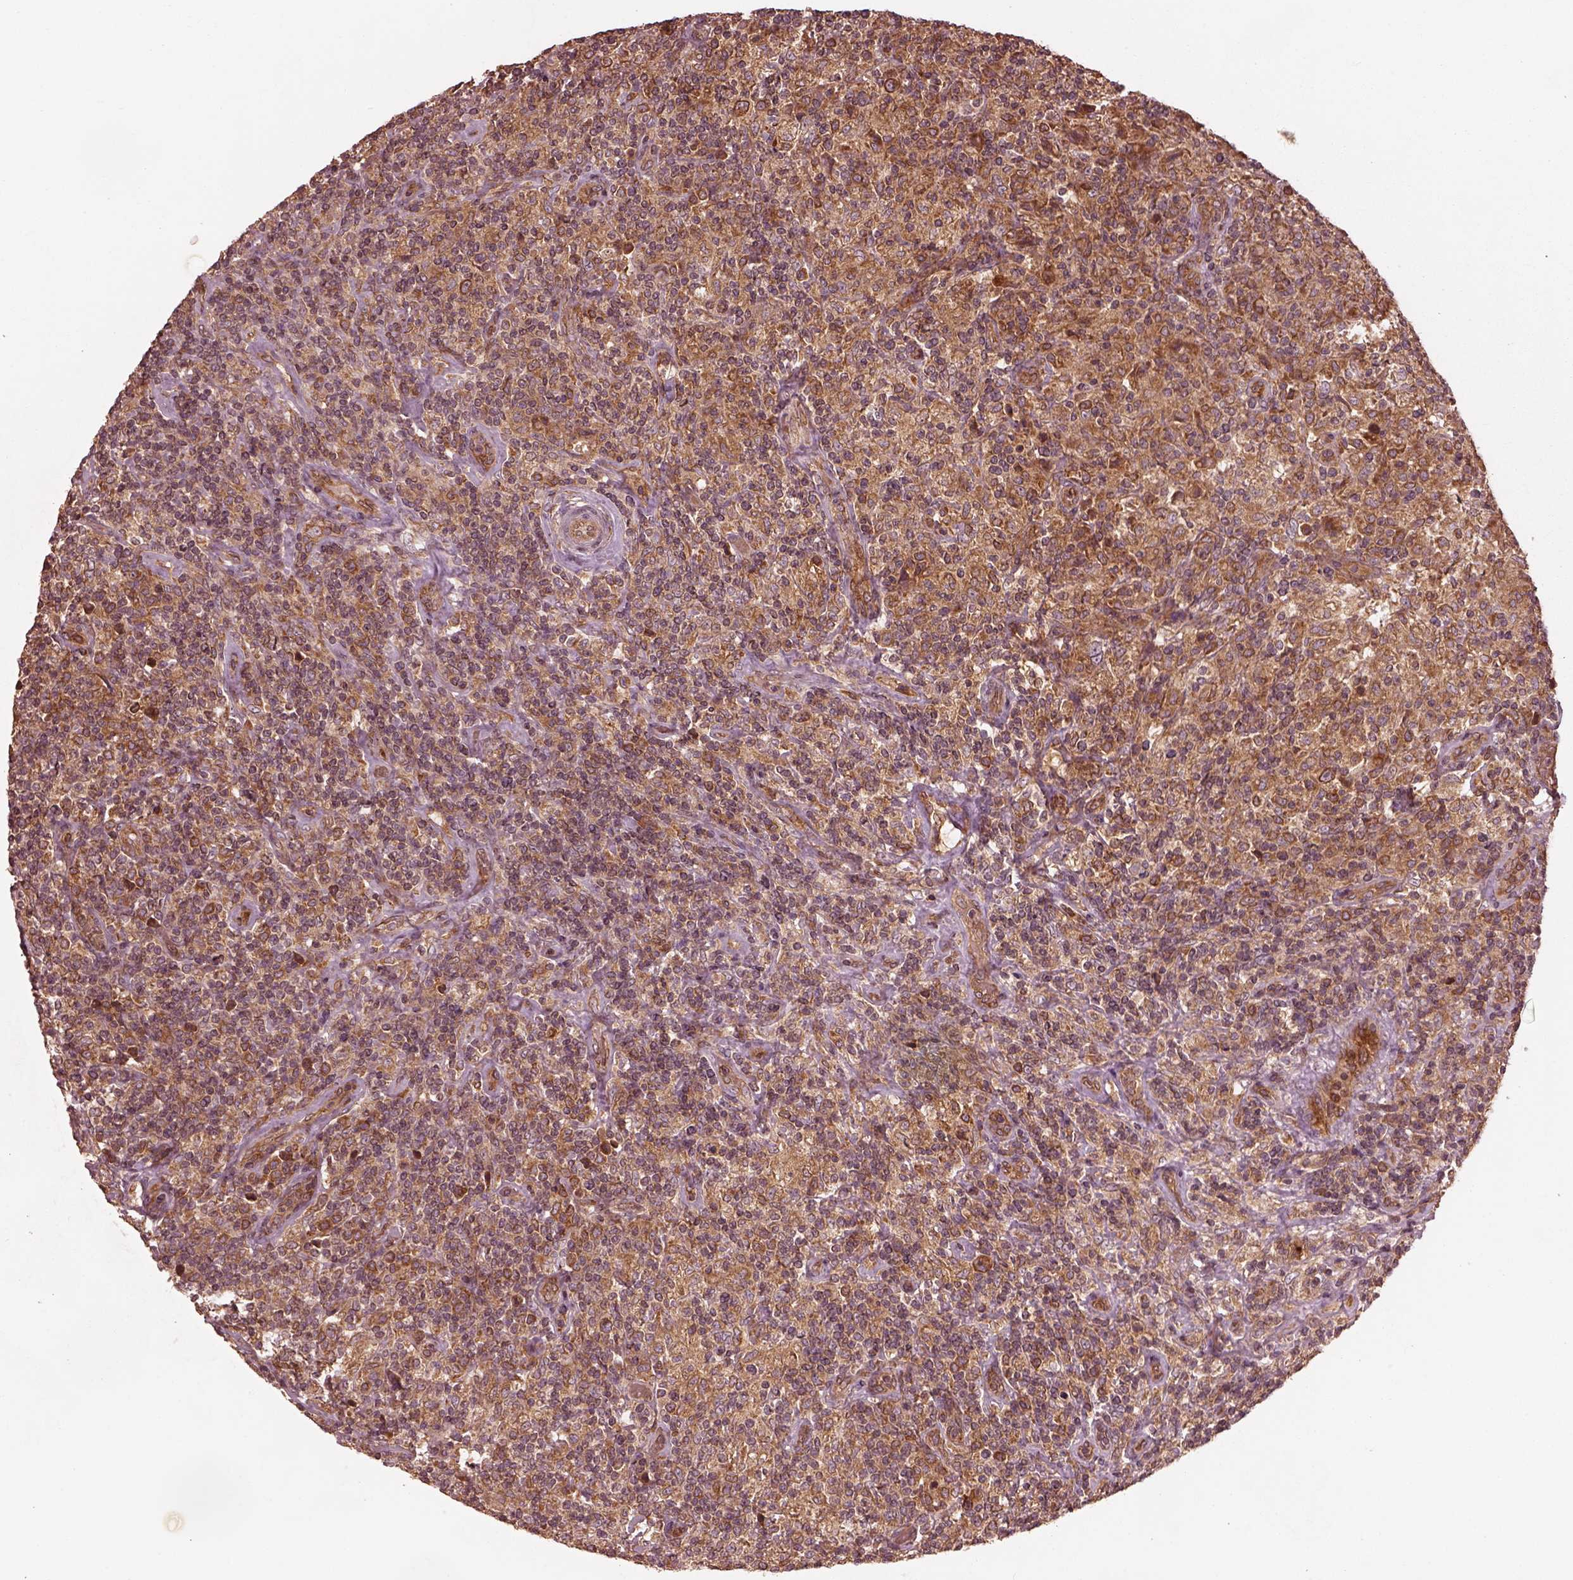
{"staining": {"intensity": "strong", "quantity": "25%-75%", "location": "cytoplasmic/membranous"}, "tissue": "lymphoma", "cell_type": "Tumor cells", "image_type": "cancer", "snomed": [{"axis": "morphology", "description": "Hodgkin's disease, NOS"}, {"axis": "topography", "description": "Lymph node"}], "caption": "Strong cytoplasmic/membranous expression is identified in about 25%-75% of tumor cells in Hodgkin's disease.", "gene": "PIK3R2", "patient": {"sex": "male", "age": 70}}